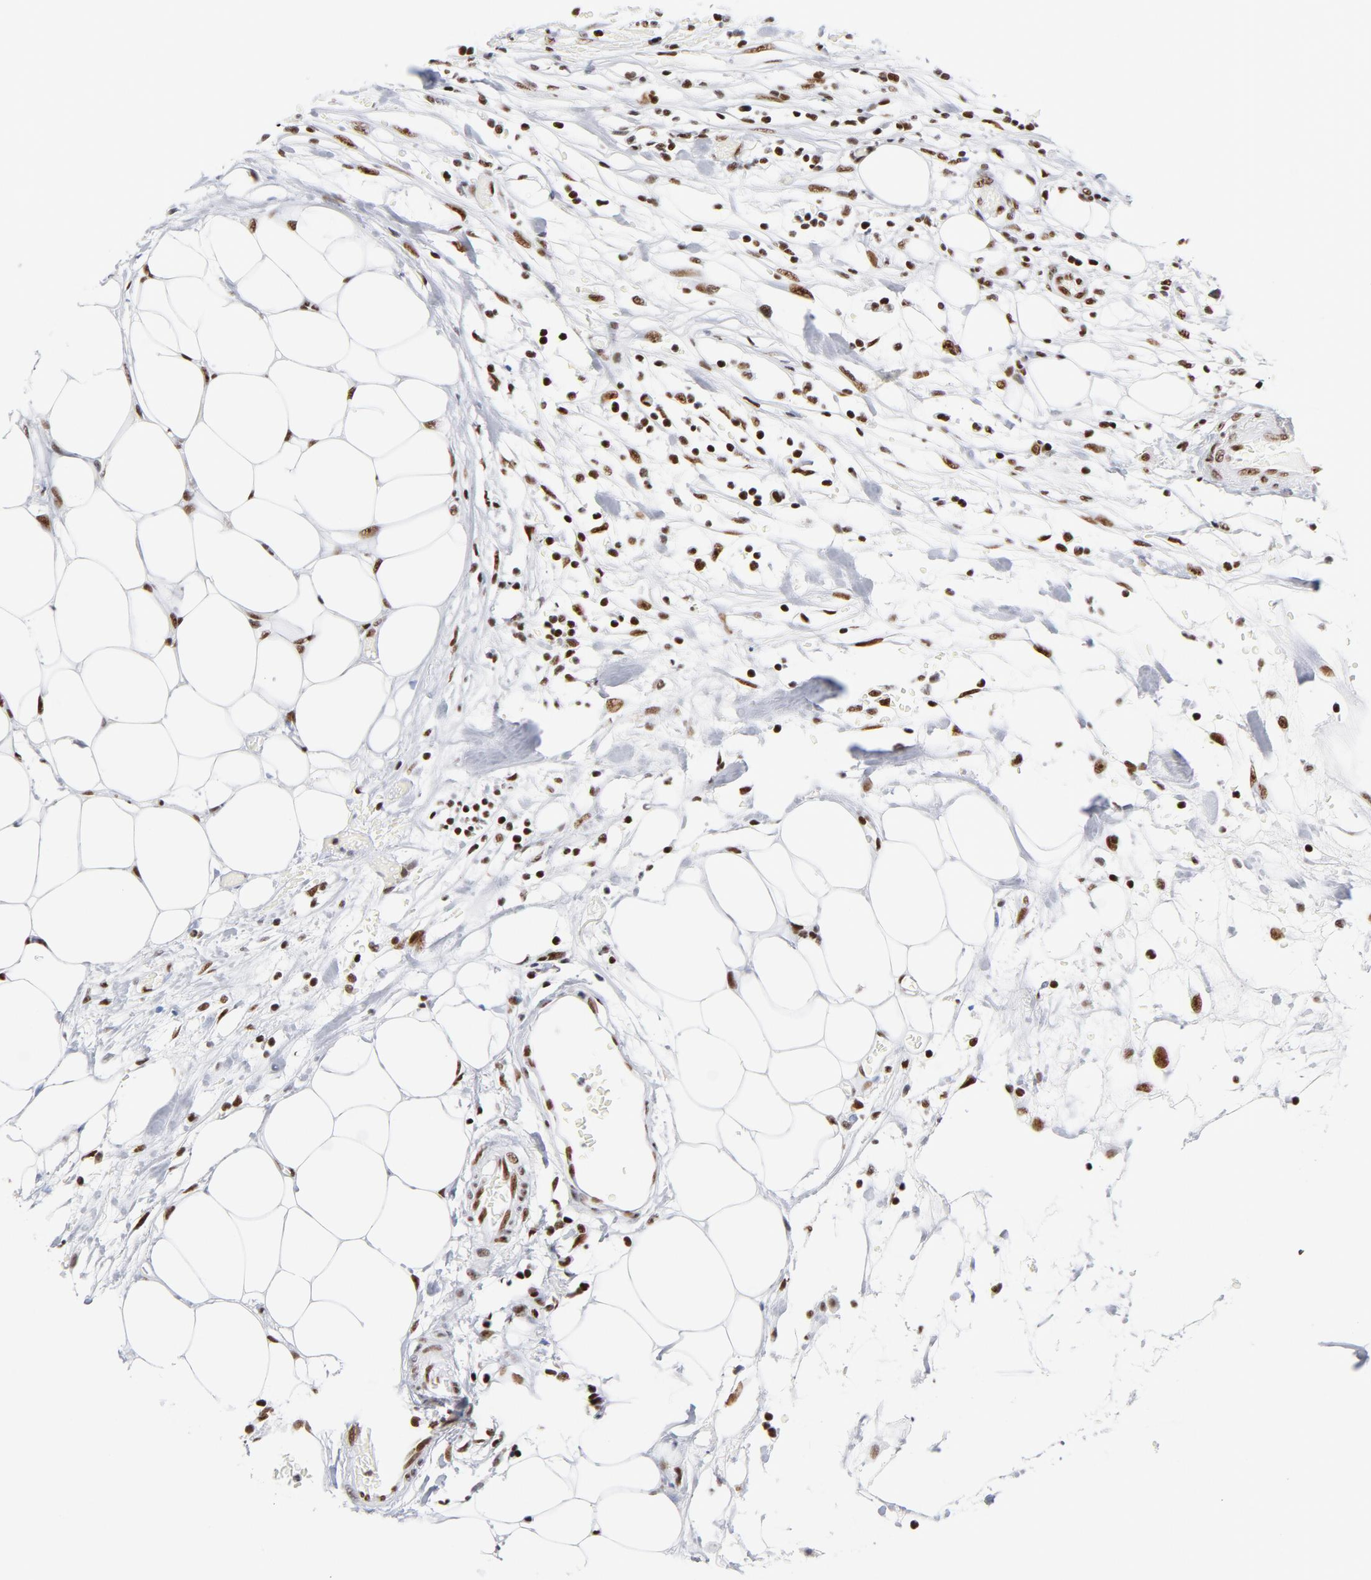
{"staining": {"intensity": "strong", "quantity": ">75%", "location": "nuclear"}, "tissue": "colorectal cancer", "cell_type": "Tumor cells", "image_type": "cancer", "snomed": [{"axis": "morphology", "description": "Adenocarcinoma, NOS"}, {"axis": "topography", "description": "Colon"}], "caption": "This is a photomicrograph of immunohistochemistry staining of adenocarcinoma (colorectal), which shows strong staining in the nuclear of tumor cells.", "gene": "XRCC5", "patient": {"sex": "female", "age": 86}}